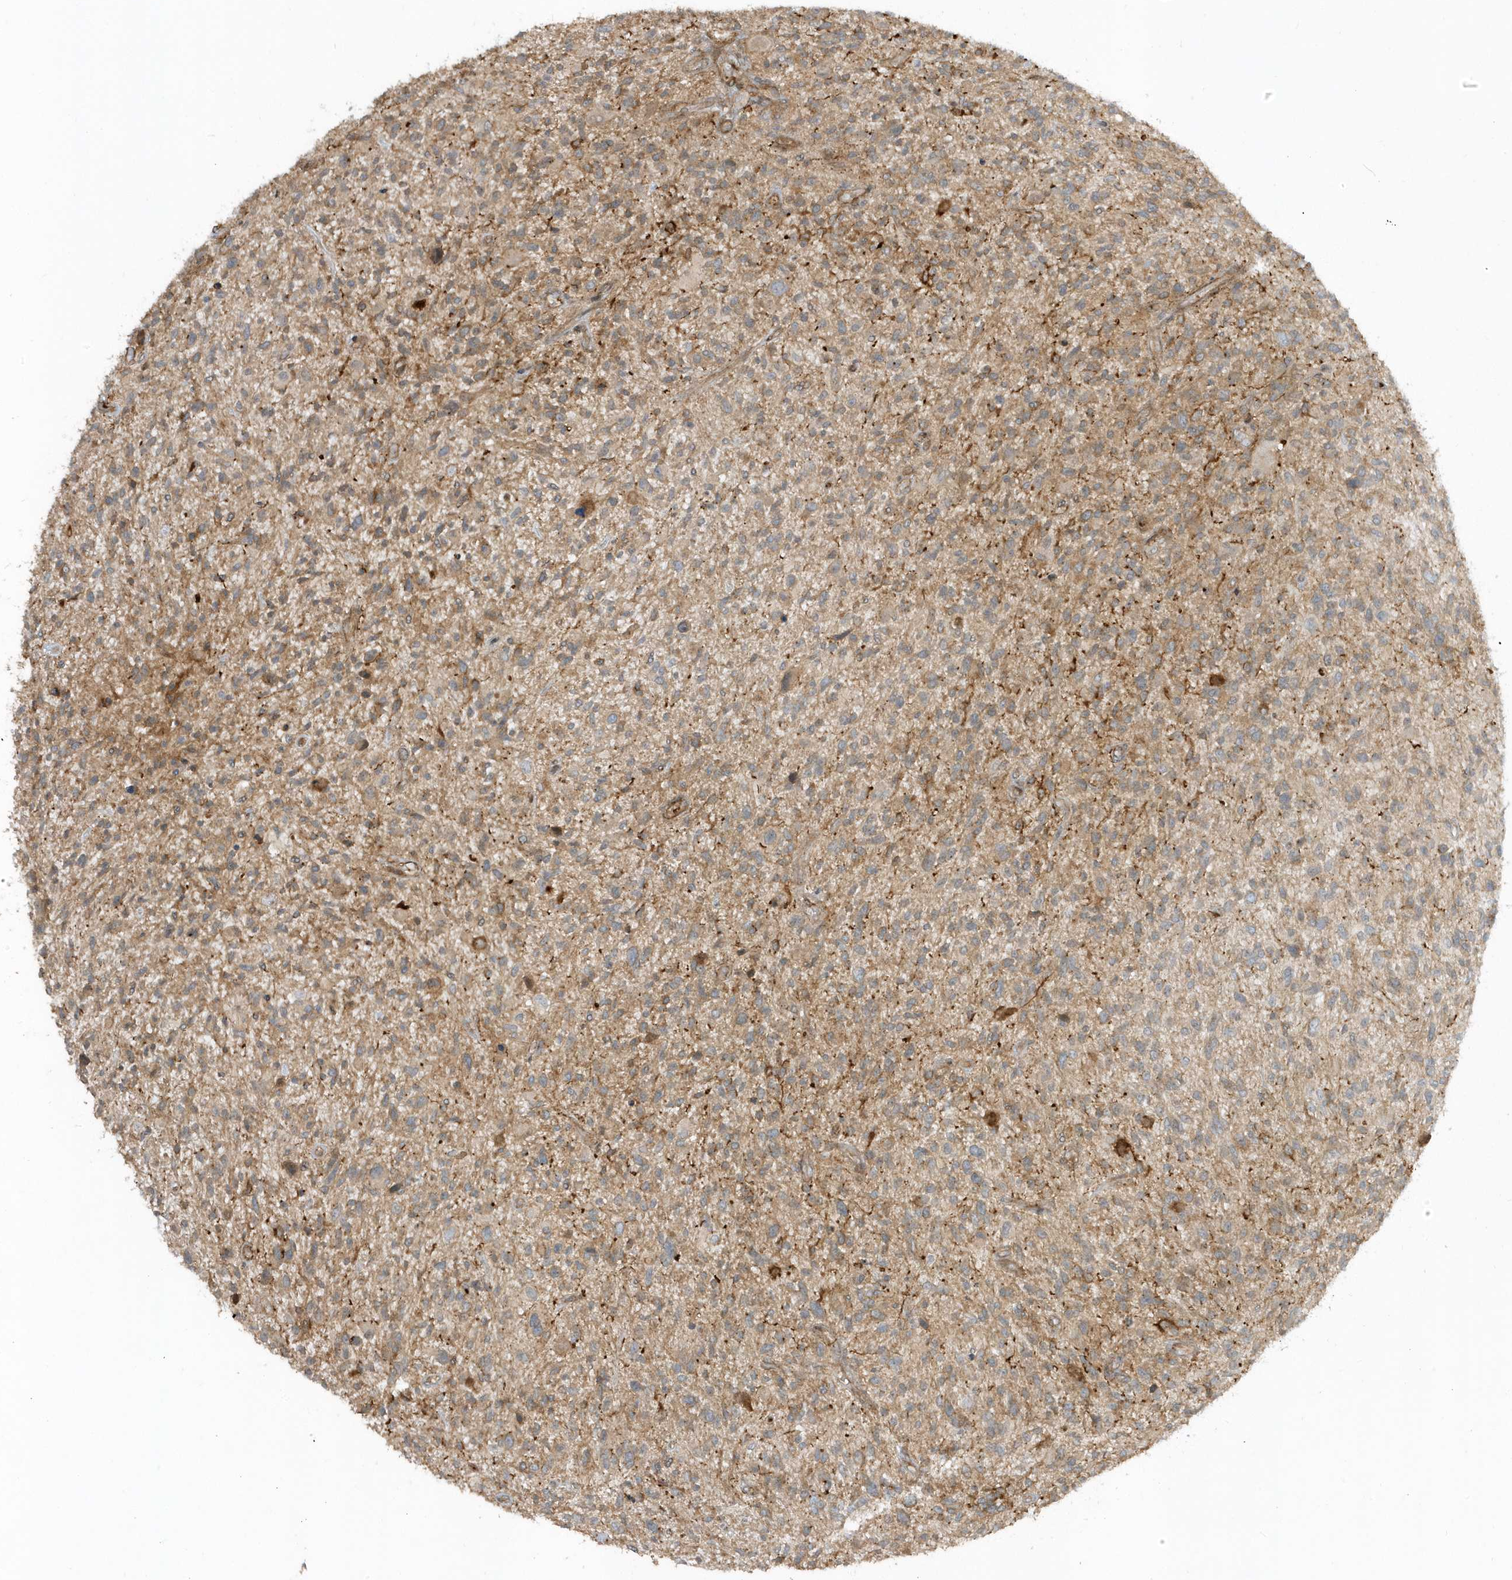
{"staining": {"intensity": "weak", "quantity": "25%-75%", "location": "cytoplasmic/membranous"}, "tissue": "glioma", "cell_type": "Tumor cells", "image_type": "cancer", "snomed": [{"axis": "morphology", "description": "Glioma, malignant, High grade"}, {"axis": "topography", "description": "Brain"}], "caption": "Human malignant glioma (high-grade) stained with a protein marker exhibits weak staining in tumor cells.", "gene": "ZBTB8A", "patient": {"sex": "male", "age": 47}}